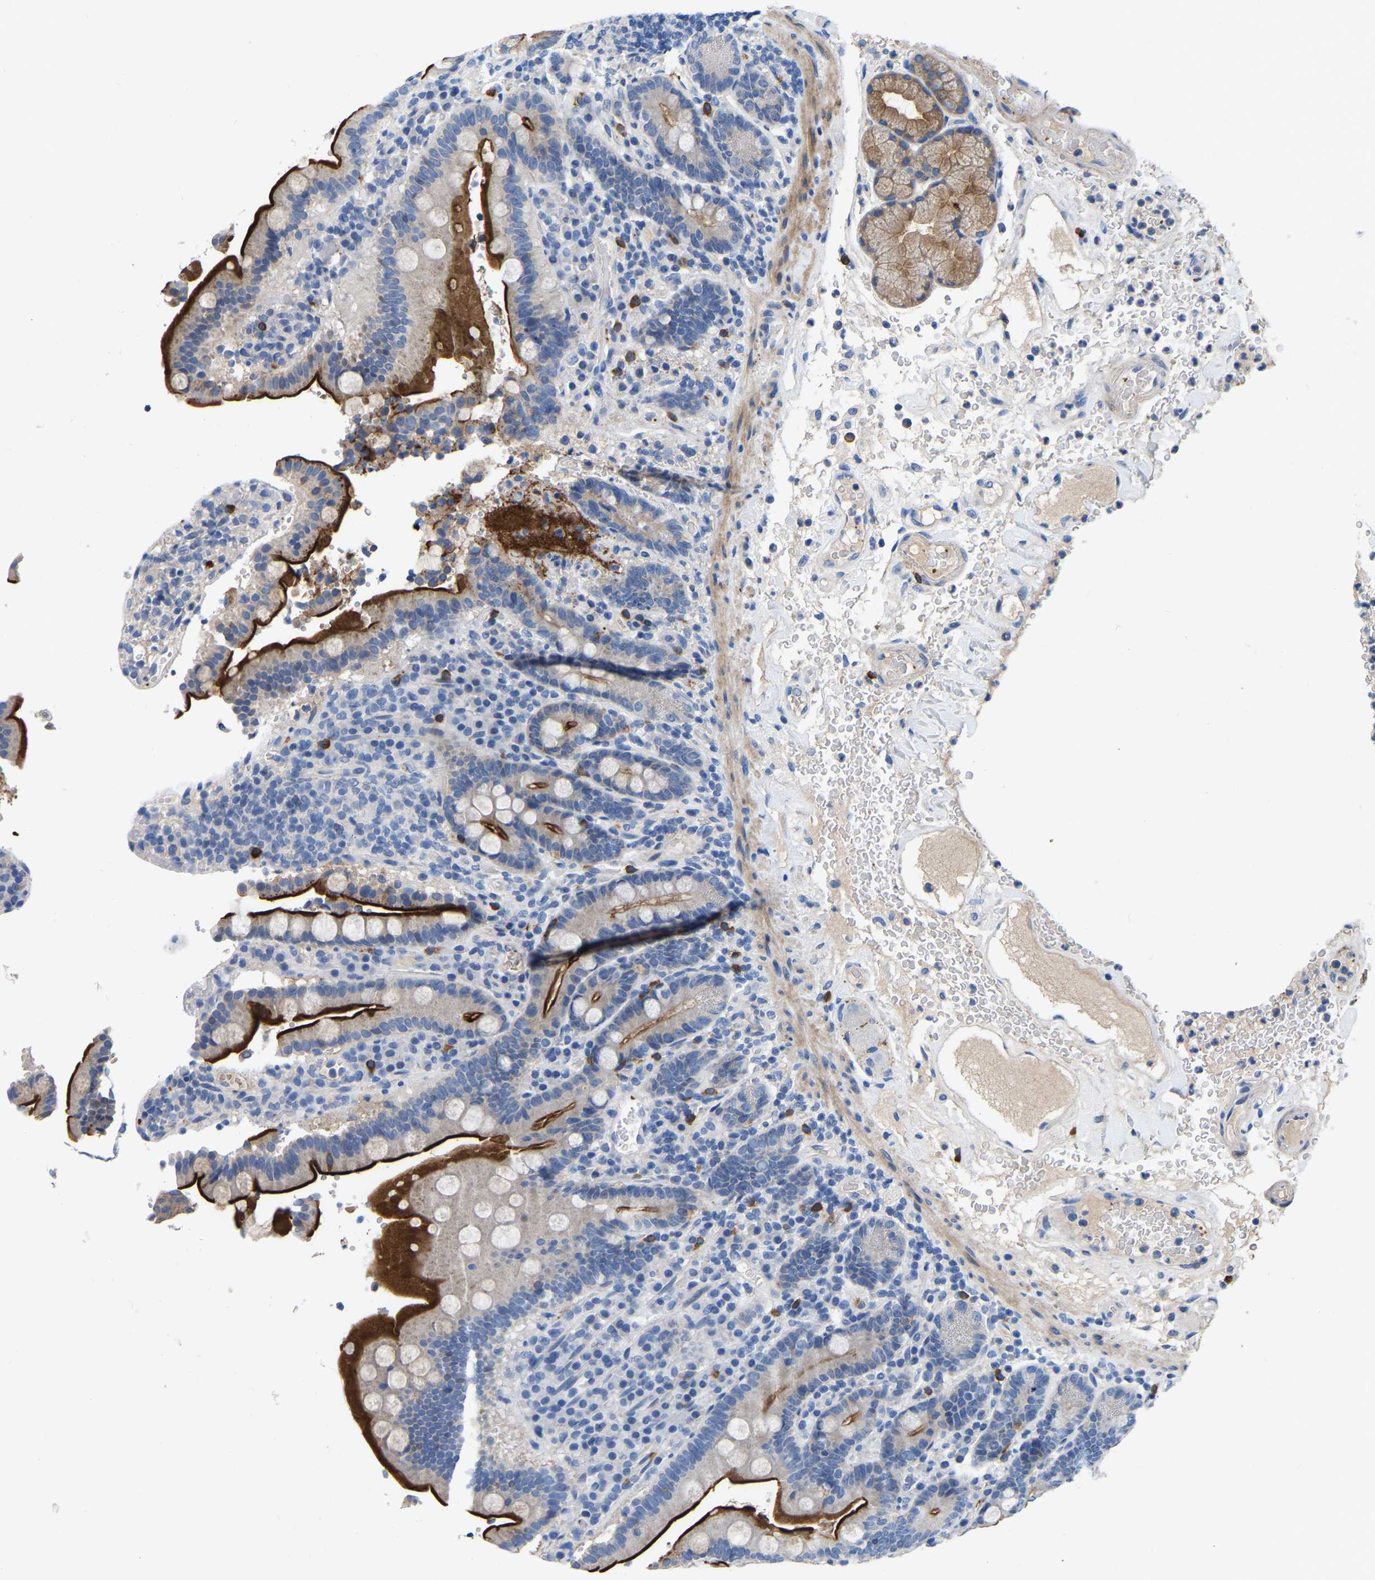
{"staining": {"intensity": "strong", "quantity": ">75%", "location": "cytoplasmic/membranous"}, "tissue": "duodenum", "cell_type": "Glandular cells", "image_type": "normal", "snomed": [{"axis": "morphology", "description": "Normal tissue, NOS"}, {"axis": "topography", "description": "Small intestine, NOS"}], "caption": "Protein expression by immunohistochemistry (IHC) reveals strong cytoplasmic/membranous expression in about >75% of glandular cells in normal duodenum. The protein is shown in brown color, while the nuclei are stained blue.", "gene": "RAB27B", "patient": {"sex": "female", "age": 71}}